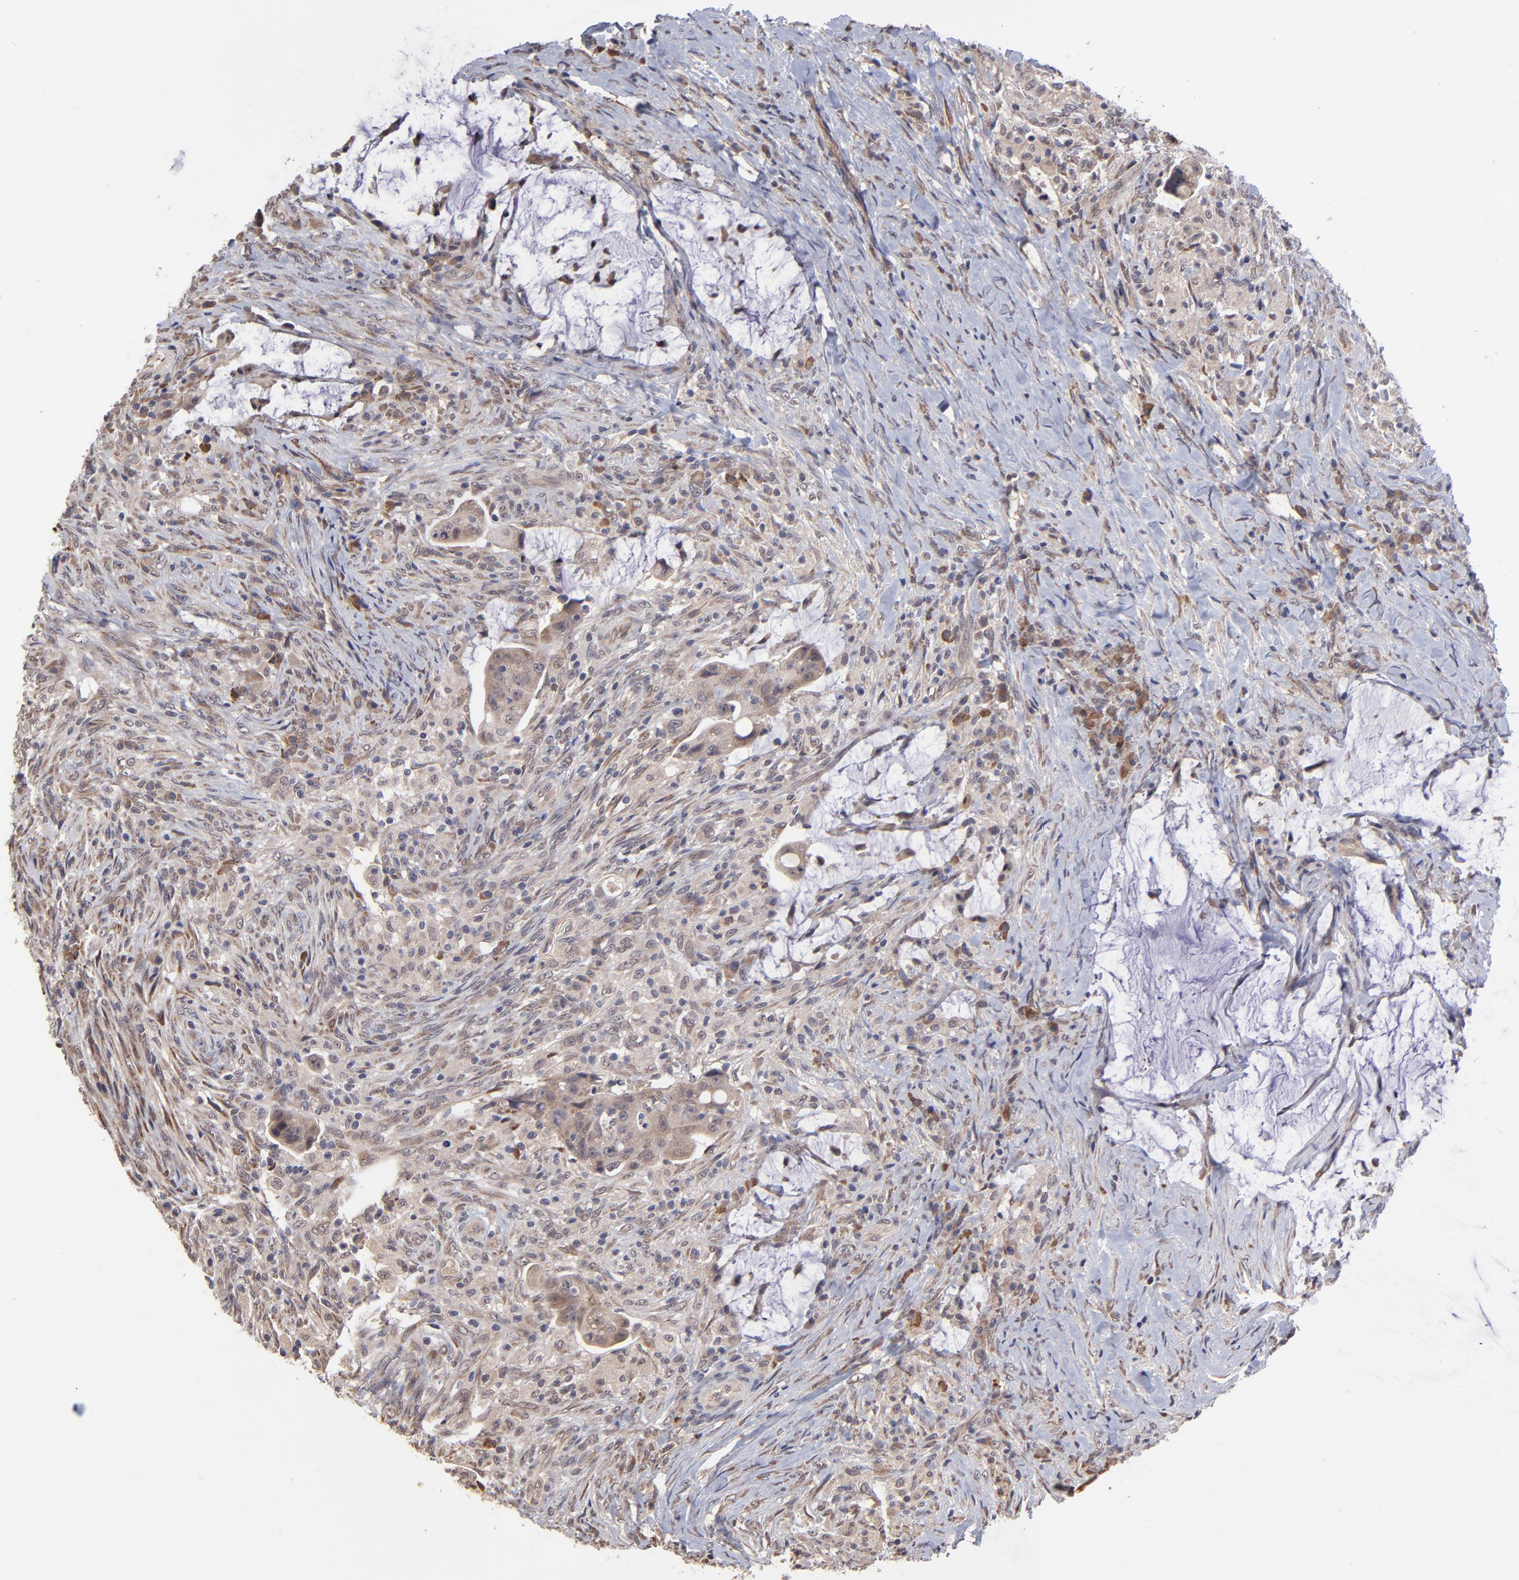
{"staining": {"intensity": "weak", "quantity": ">75%", "location": "cytoplasmic/membranous"}, "tissue": "colorectal cancer", "cell_type": "Tumor cells", "image_type": "cancer", "snomed": [{"axis": "morphology", "description": "Adenocarcinoma, NOS"}, {"axis": "topography", "description": "Rectum"}], "caption": "This photomicrograph reveals immunohistochemistry staining of human colorectal adenocarcinoma, with low weak cytoplasmic/membranous staining in about >75% of tumor cells.", "gene": "CHL1", "patient": {"sex": "female", "age": 71}}